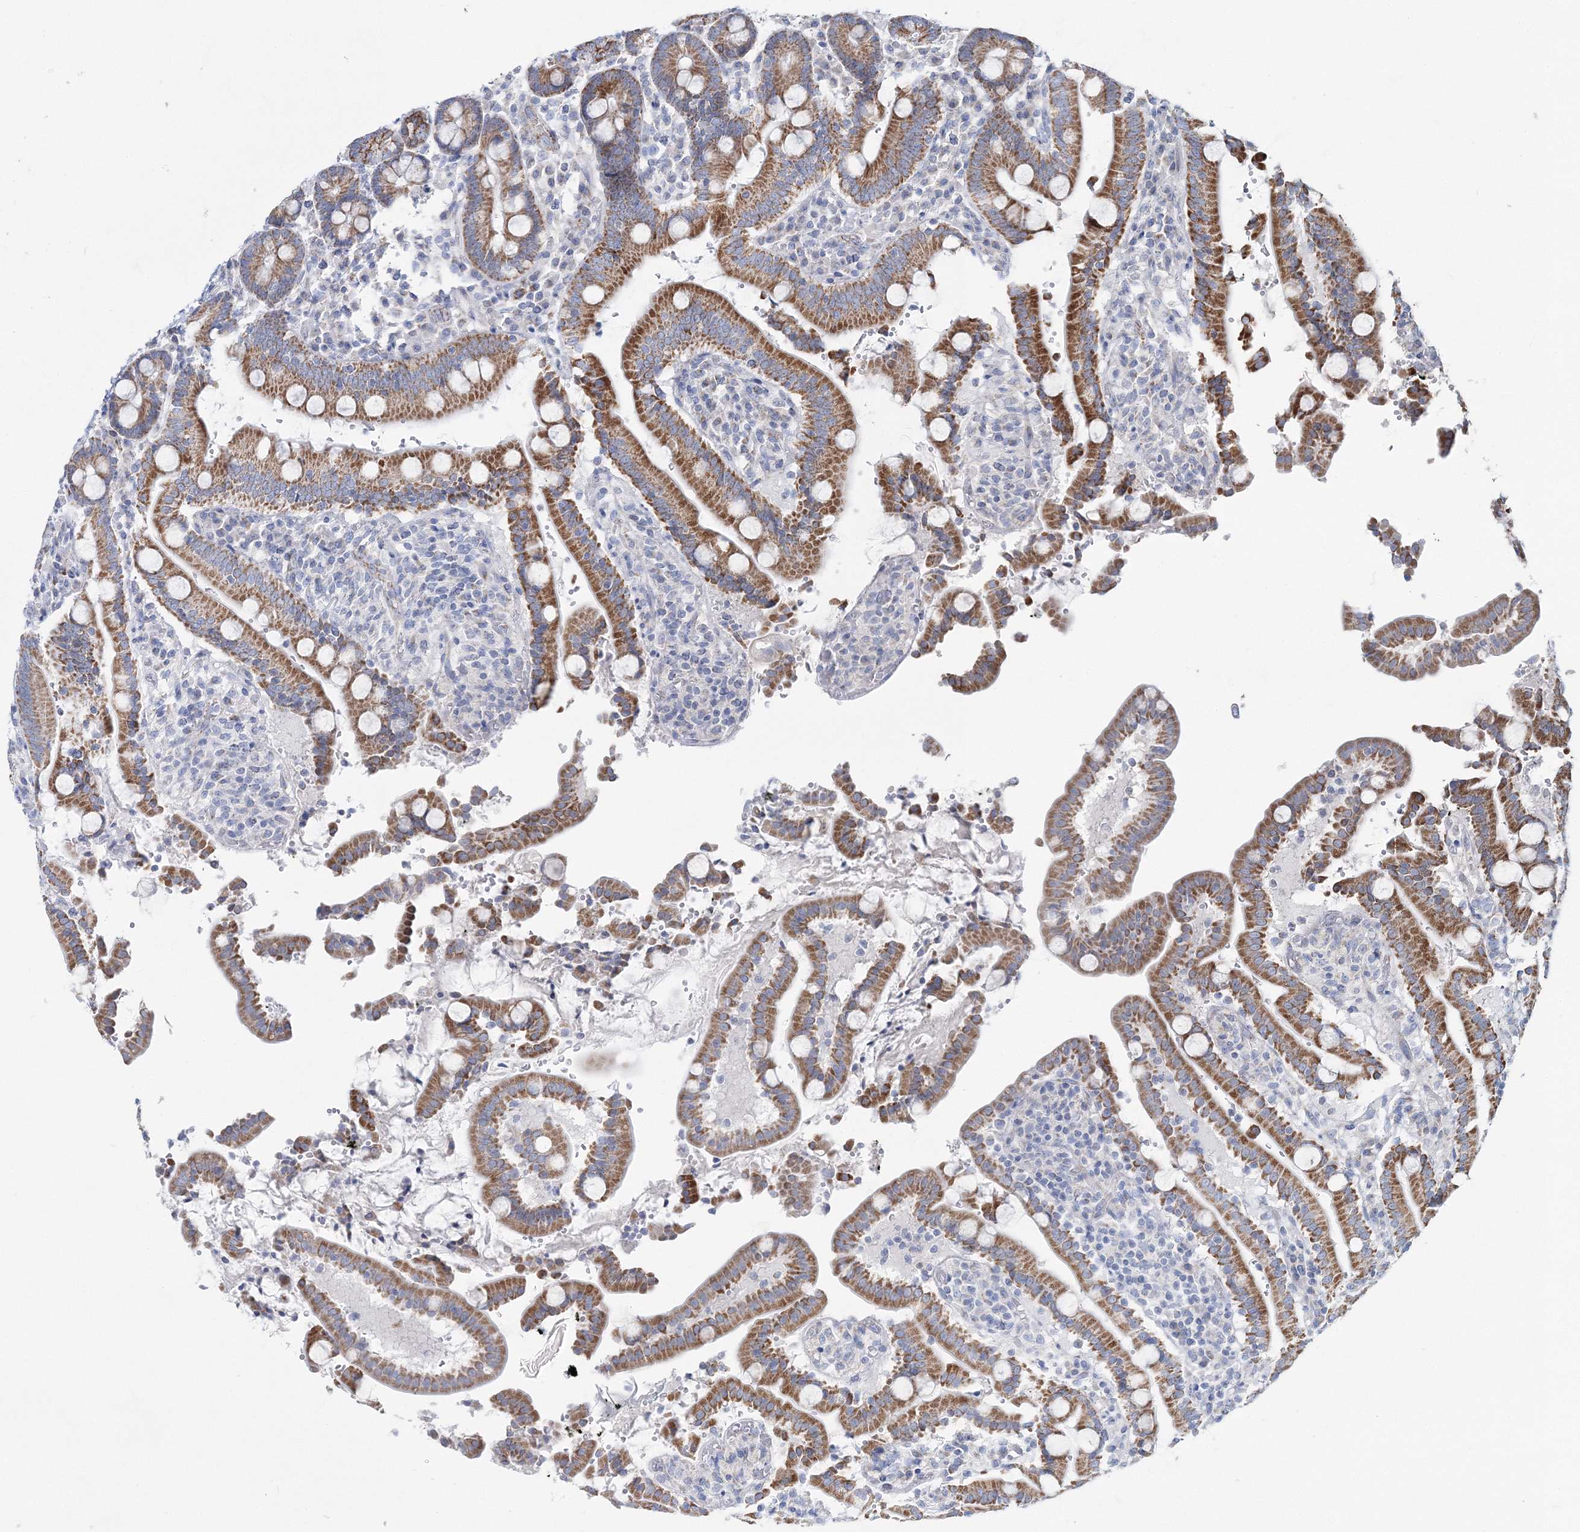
{"staining": {"intensity": "moderate", "quantity": ">75%", "location": "cytoplasmic/membranous"}, "tissue": "duodenum", "cell_type": "Glandular cells", "image_type": "normal", "snomed": [{"axis": "morphology", "description": "Normal tissue, NOS"}, {"axis": "topography", "description": "Small intestine, NOS"}], "caption": "Immunohistochemistry (IHC) (DAB) staining of benign duodenum displays moderate cytoplasmic/membranous protein expression in approximately >75% of glandular cells.", "gene": "HIBCH", "patient": {"sex": "female", "age": 71}}